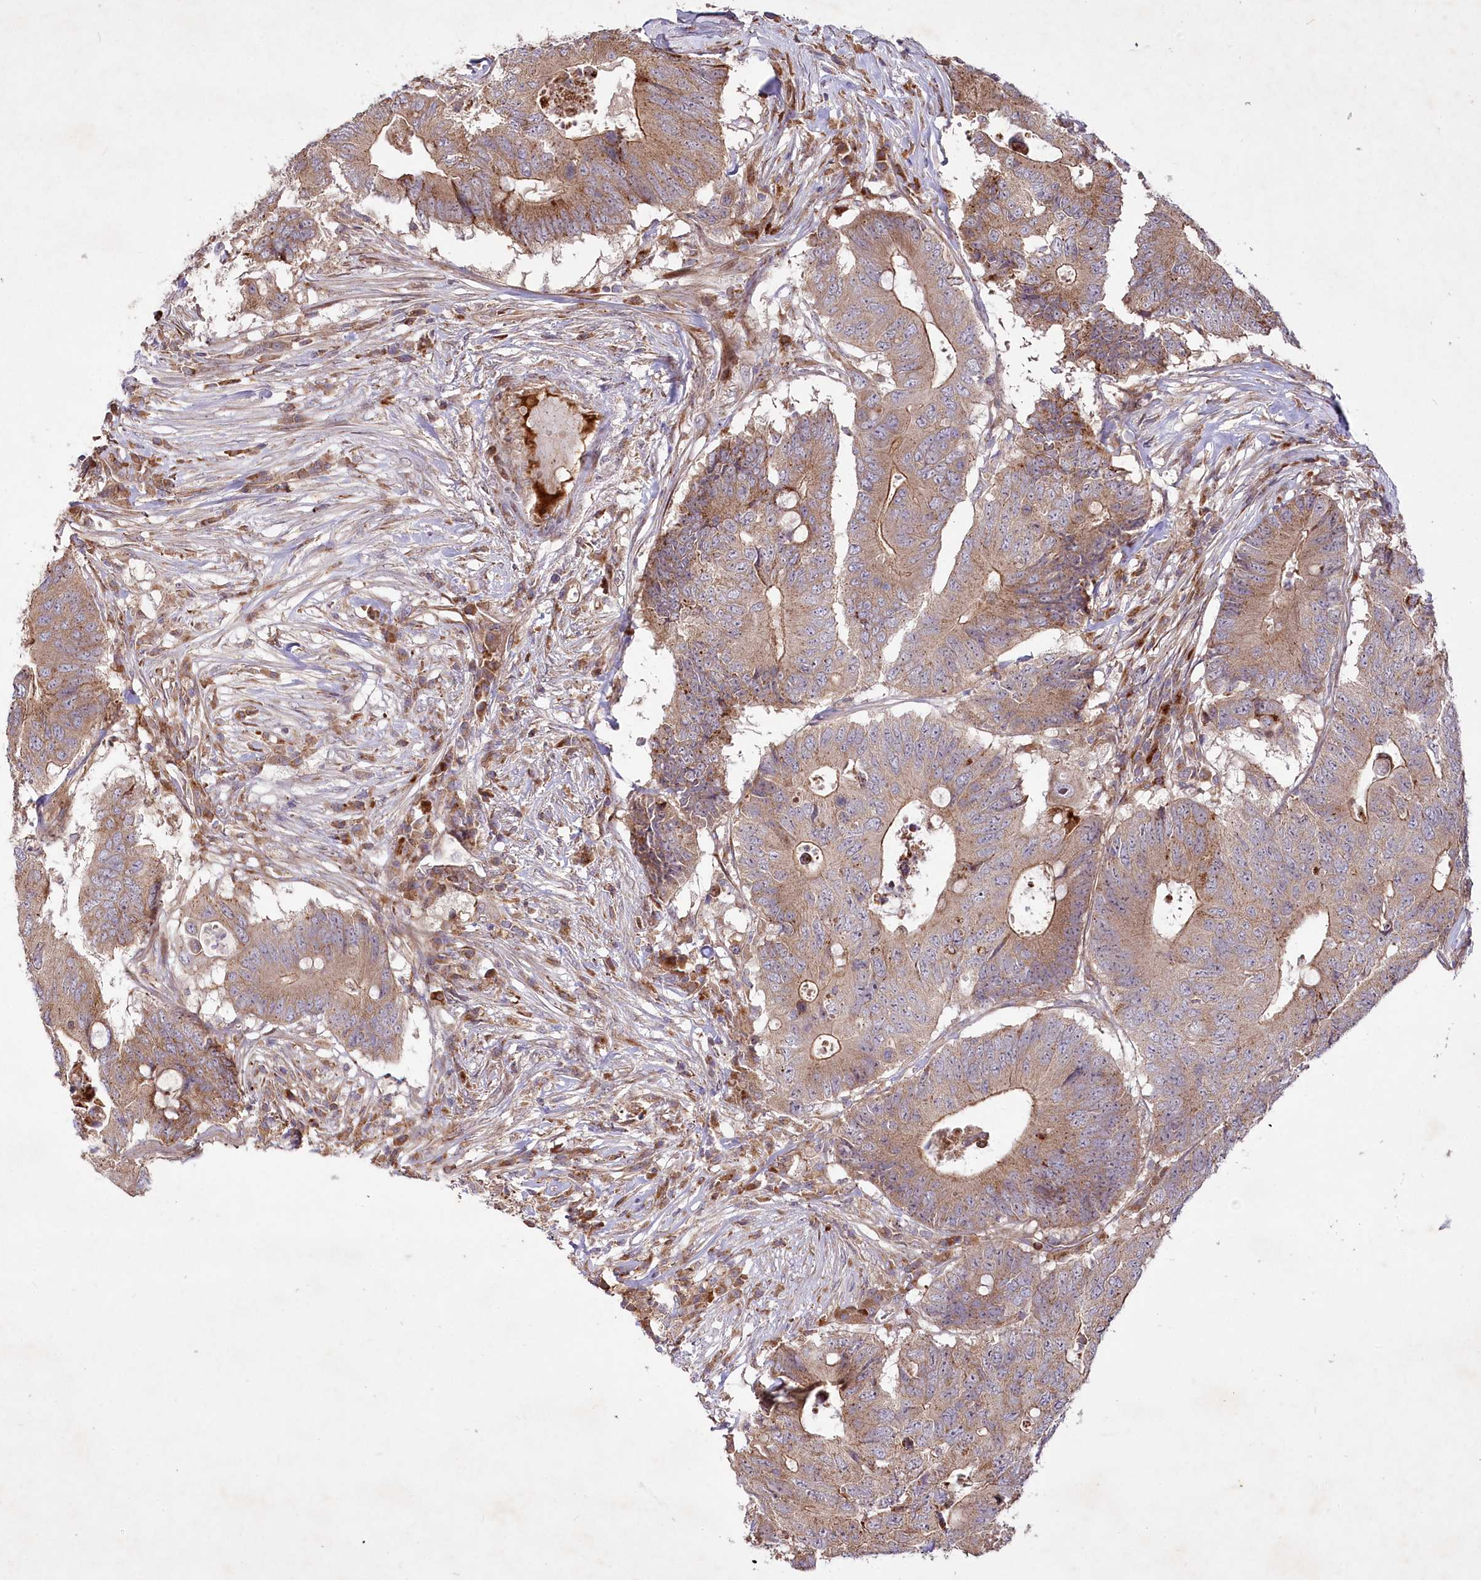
{"staining": {"intensity": "moderate", "quantity": ">75%", "location": "cytoplasmic/membranous"}, "tissue": "colorectal cancer", "cell_type": "Tumor cells", "image_type": "cancer", "snomed": [{"axis": "morphology", "description": "Adenocarcinoma, NOS"}, {"axis": "topography", "description": "Colon"}], "caption": "The photomicrograph shows staining of colorectal cancer, revealing moderate cytoplasmic/membranous protein staining (brown color) within tumor cells.", "gene": "PSTK", "patient": {"sex": "male", "age": 71}}